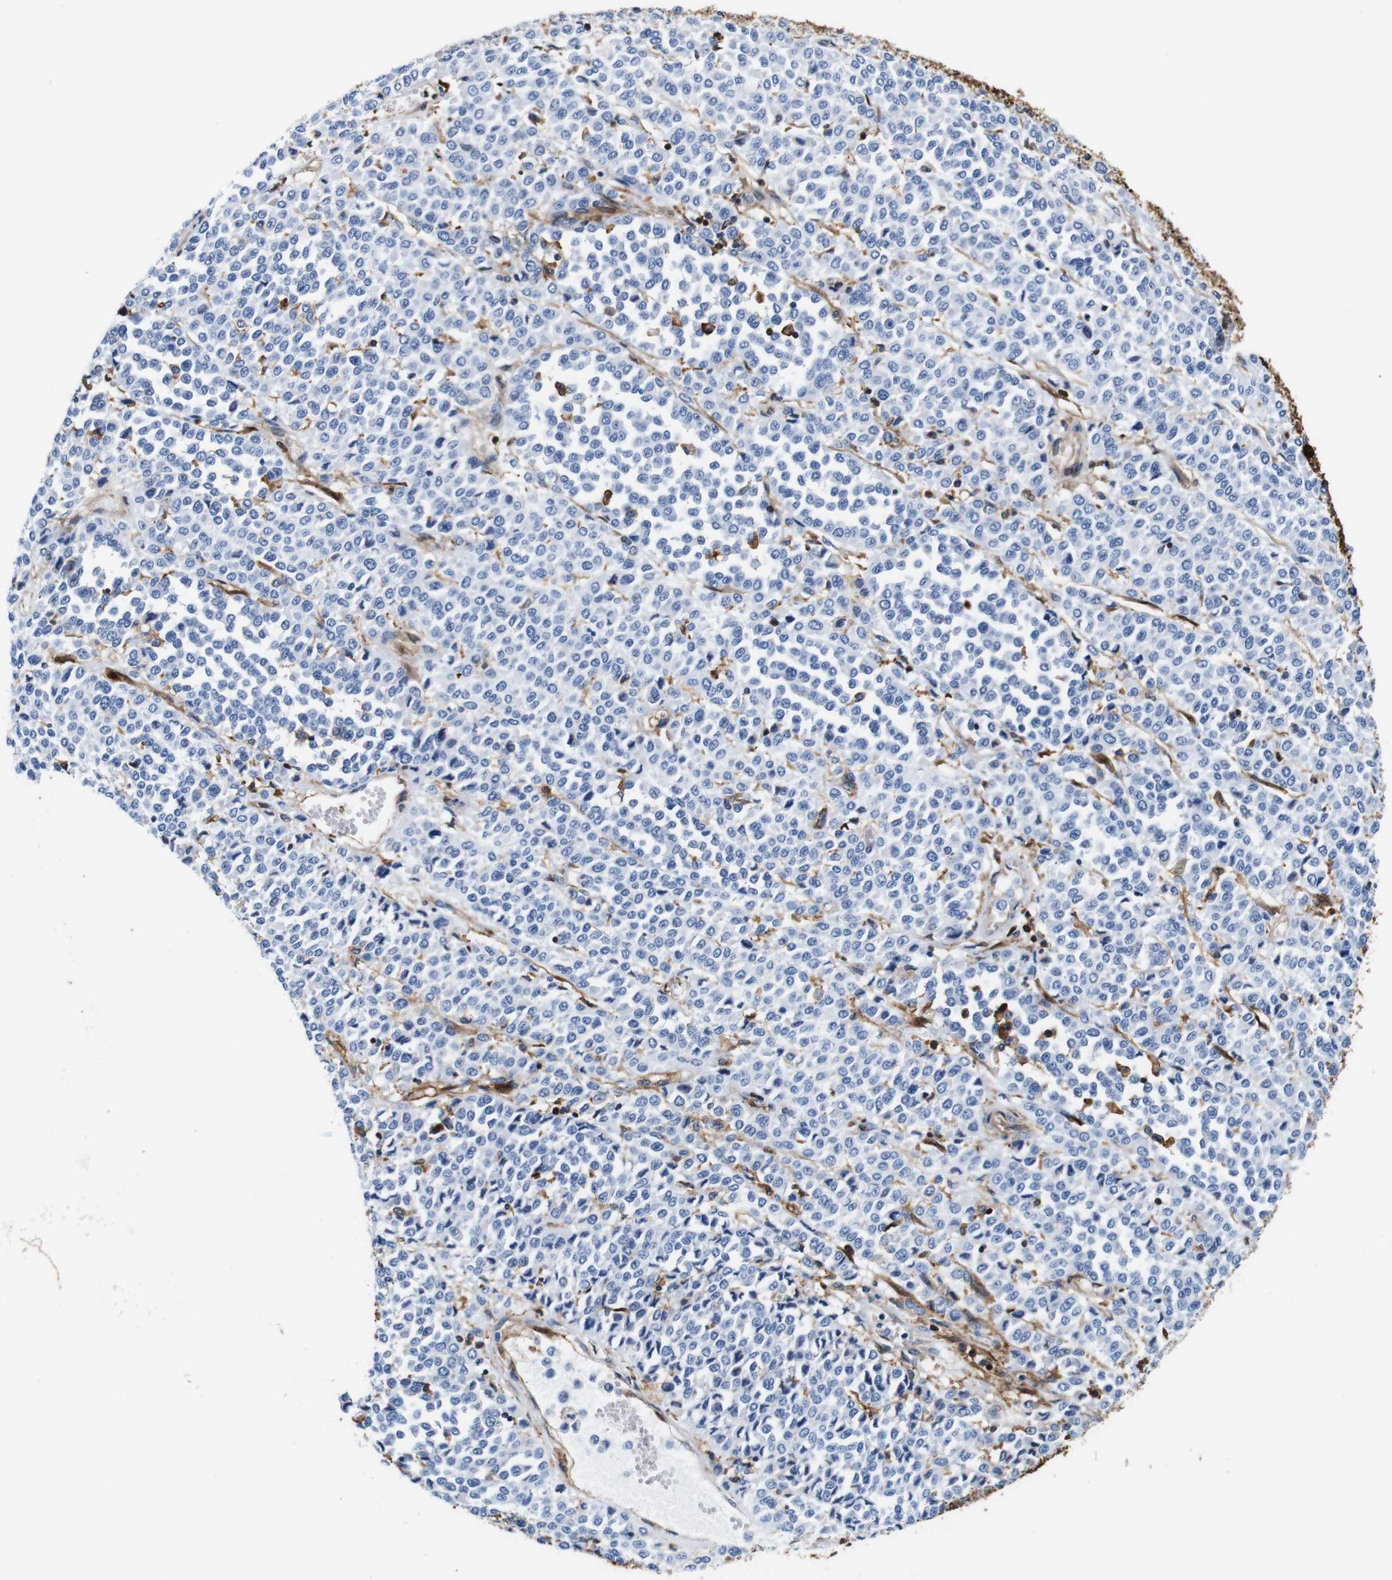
{"staining": {"intensity": "negative", "quantity": "none", "location": "none"}, "tissue": "melanoma", "cell_type": "Tumor cells", "image_type": "cancer", "snomed": [{"axis": "morphology", "description": "Malignant melanoma, Metastatic site"}, {"axis": "topography", "description": "Pancreas"}], "caption": "The immunohistochemistry histopathology image has no significant expression in tumor cells of melanoma tissue.", "gene": "ANXA1", "patient": {"sex": "female", "age": 30}}